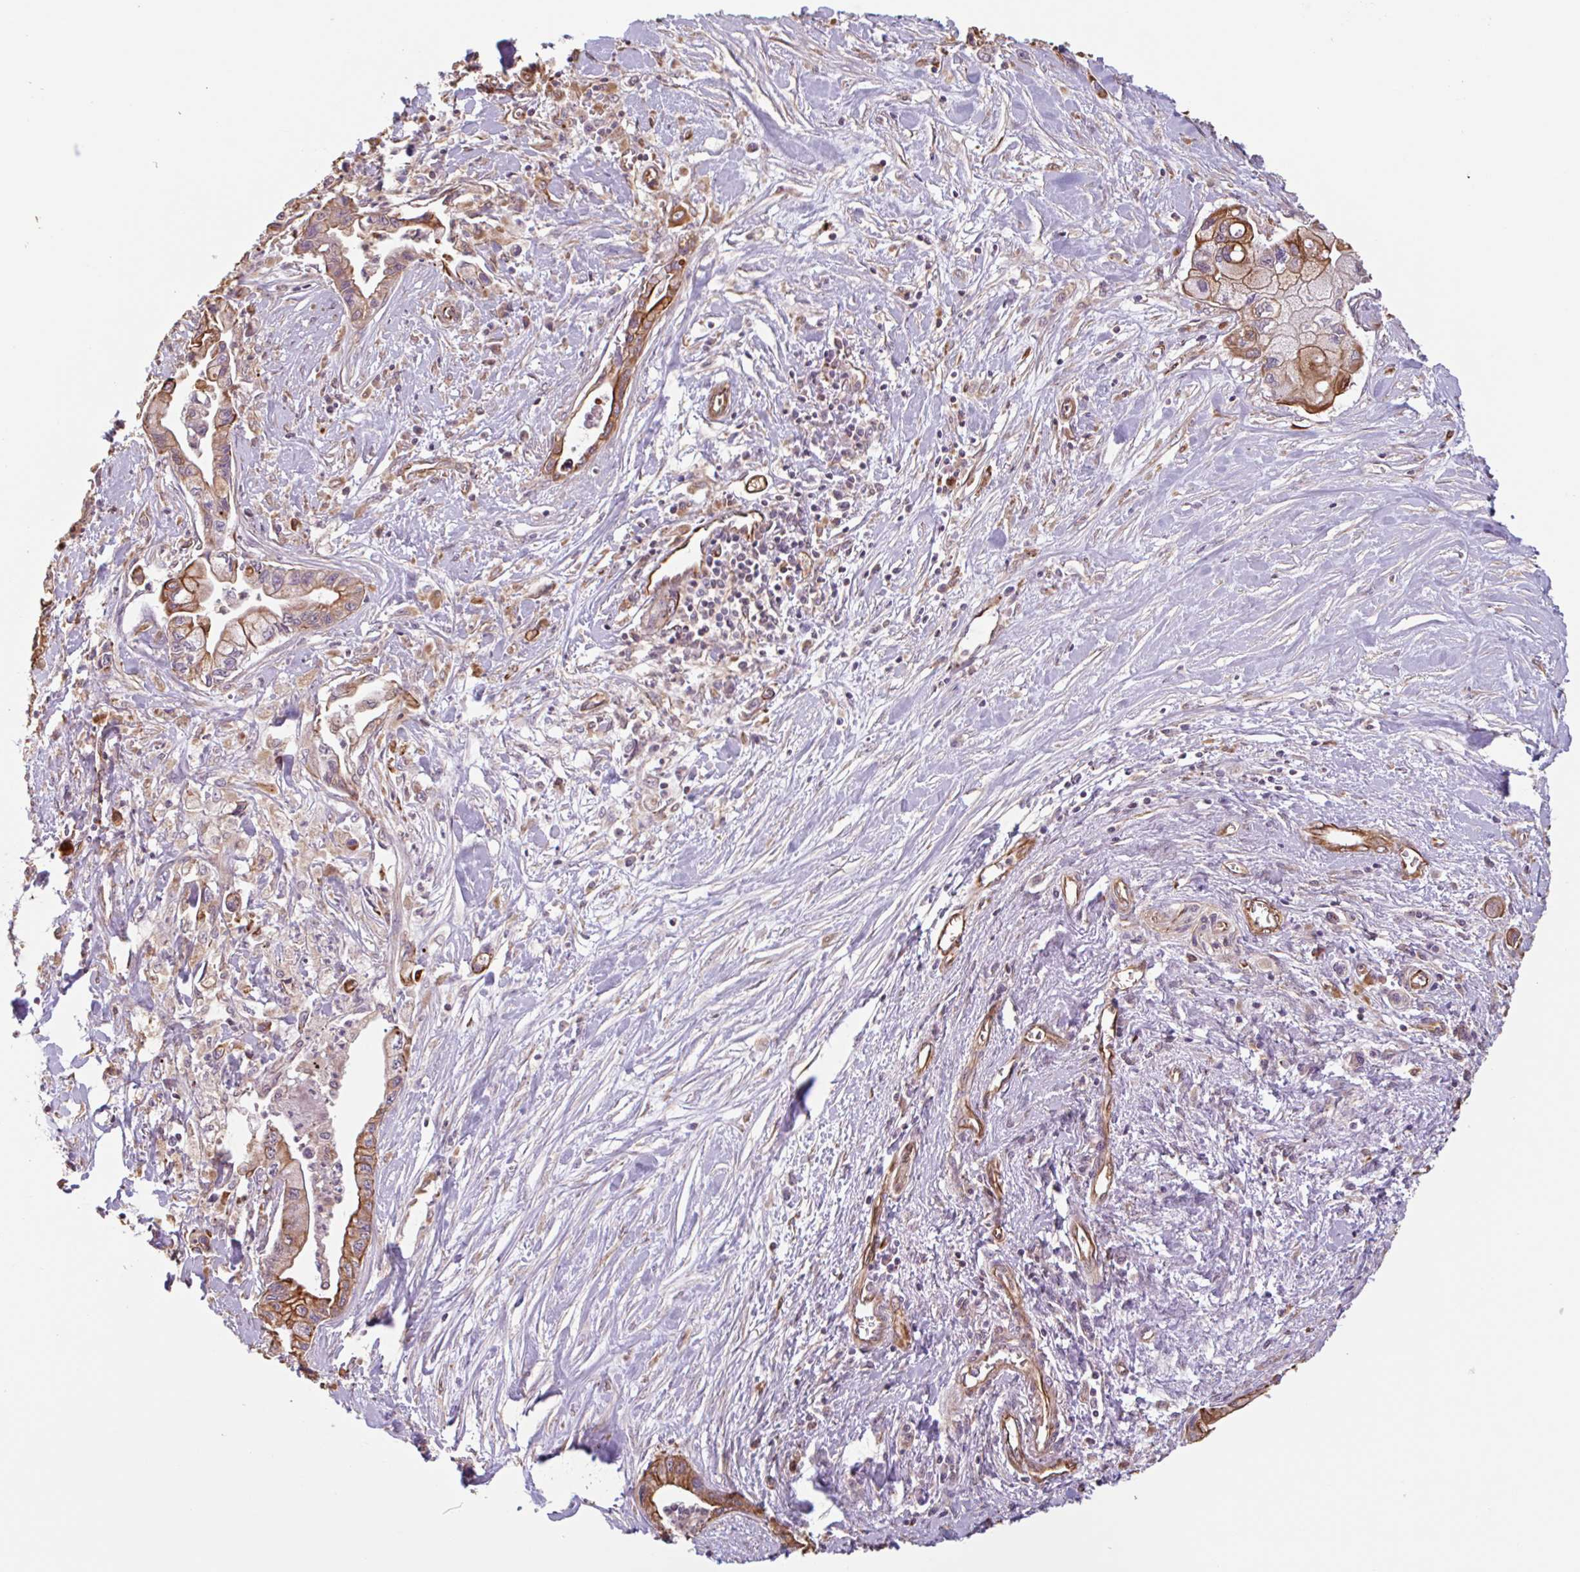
{"staining": {"intensity": "strong", "quantity": ">75%", "location": "cytoplasmic/membranous"}, "tissue": "pancreatic cancer", "cell_type": "Tumor cells", "image_type": "cancer", "snomed": [{"axis": "morphology", "description": "Adenocarcinoma, NOS"}, {"axis": "topography", "description": "Pancreas"}], "caption": "Human adenocarcinoma (pancreatic) stained for a protein (brown) displays strong cytoplasmic/membranous positive expression in about >75% of tumor cells.", "gene": "ZNF790", "patient": {"sex": "male", "age": 61}}